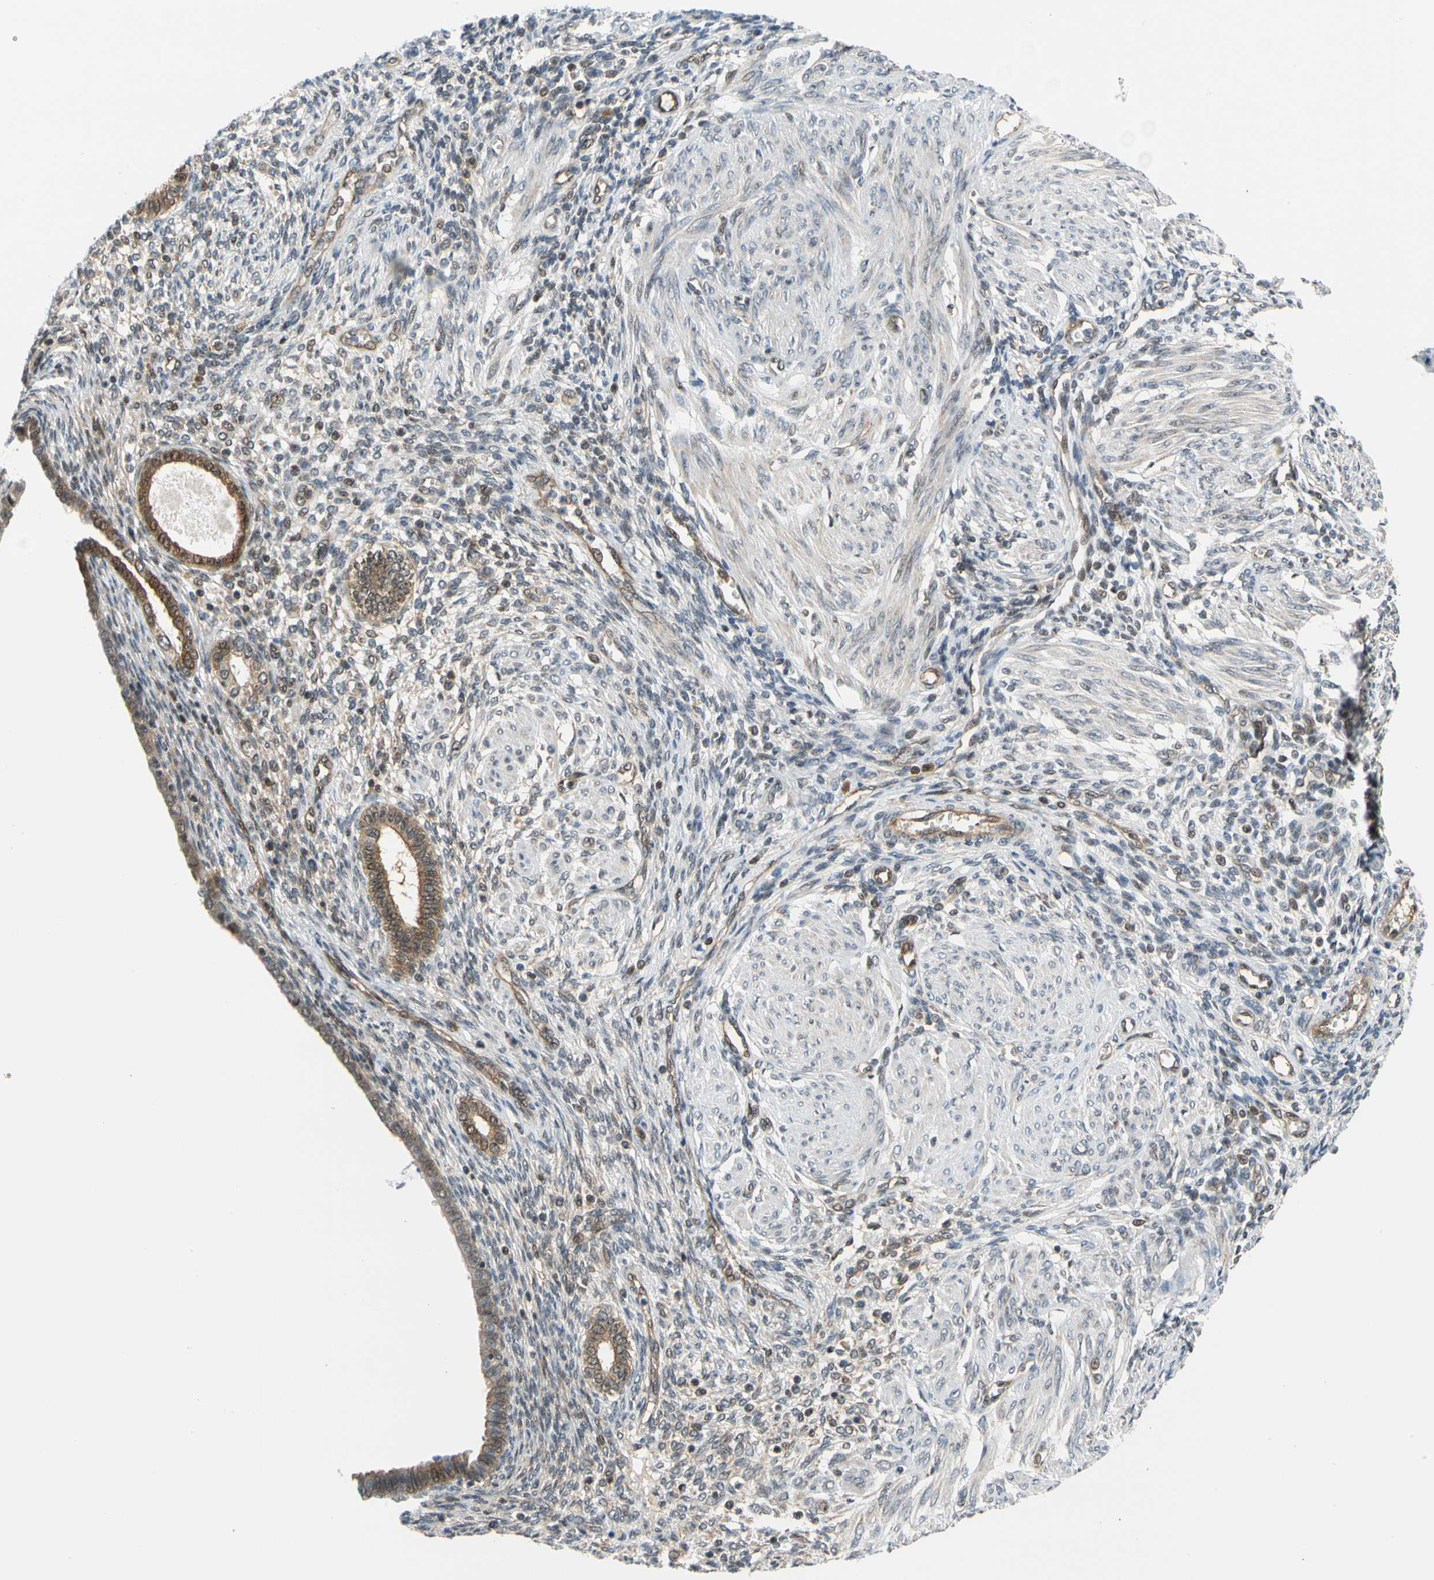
{"staining": {"intensity": "weak", "quantity": "<25%", "location": "cytoplasmic/membranous"}, "tissue": "endometrium", "cell_type": "Cells in endometrial stroma", "image_type": "normal", "snomed": [{"axis": "morphology", "description": "Normal tissue, NOS"}, {"axis": "topography", "description": "Endometrium"}], "caption": "Immunohistochemistry (IHC) micrograph of unremarkable endometrium stained for a protein (brown), which displays no positivity in cells in endometrial stroma.", "gene": "MAPK9", "patient": {"sex": "female", "age": 72}}